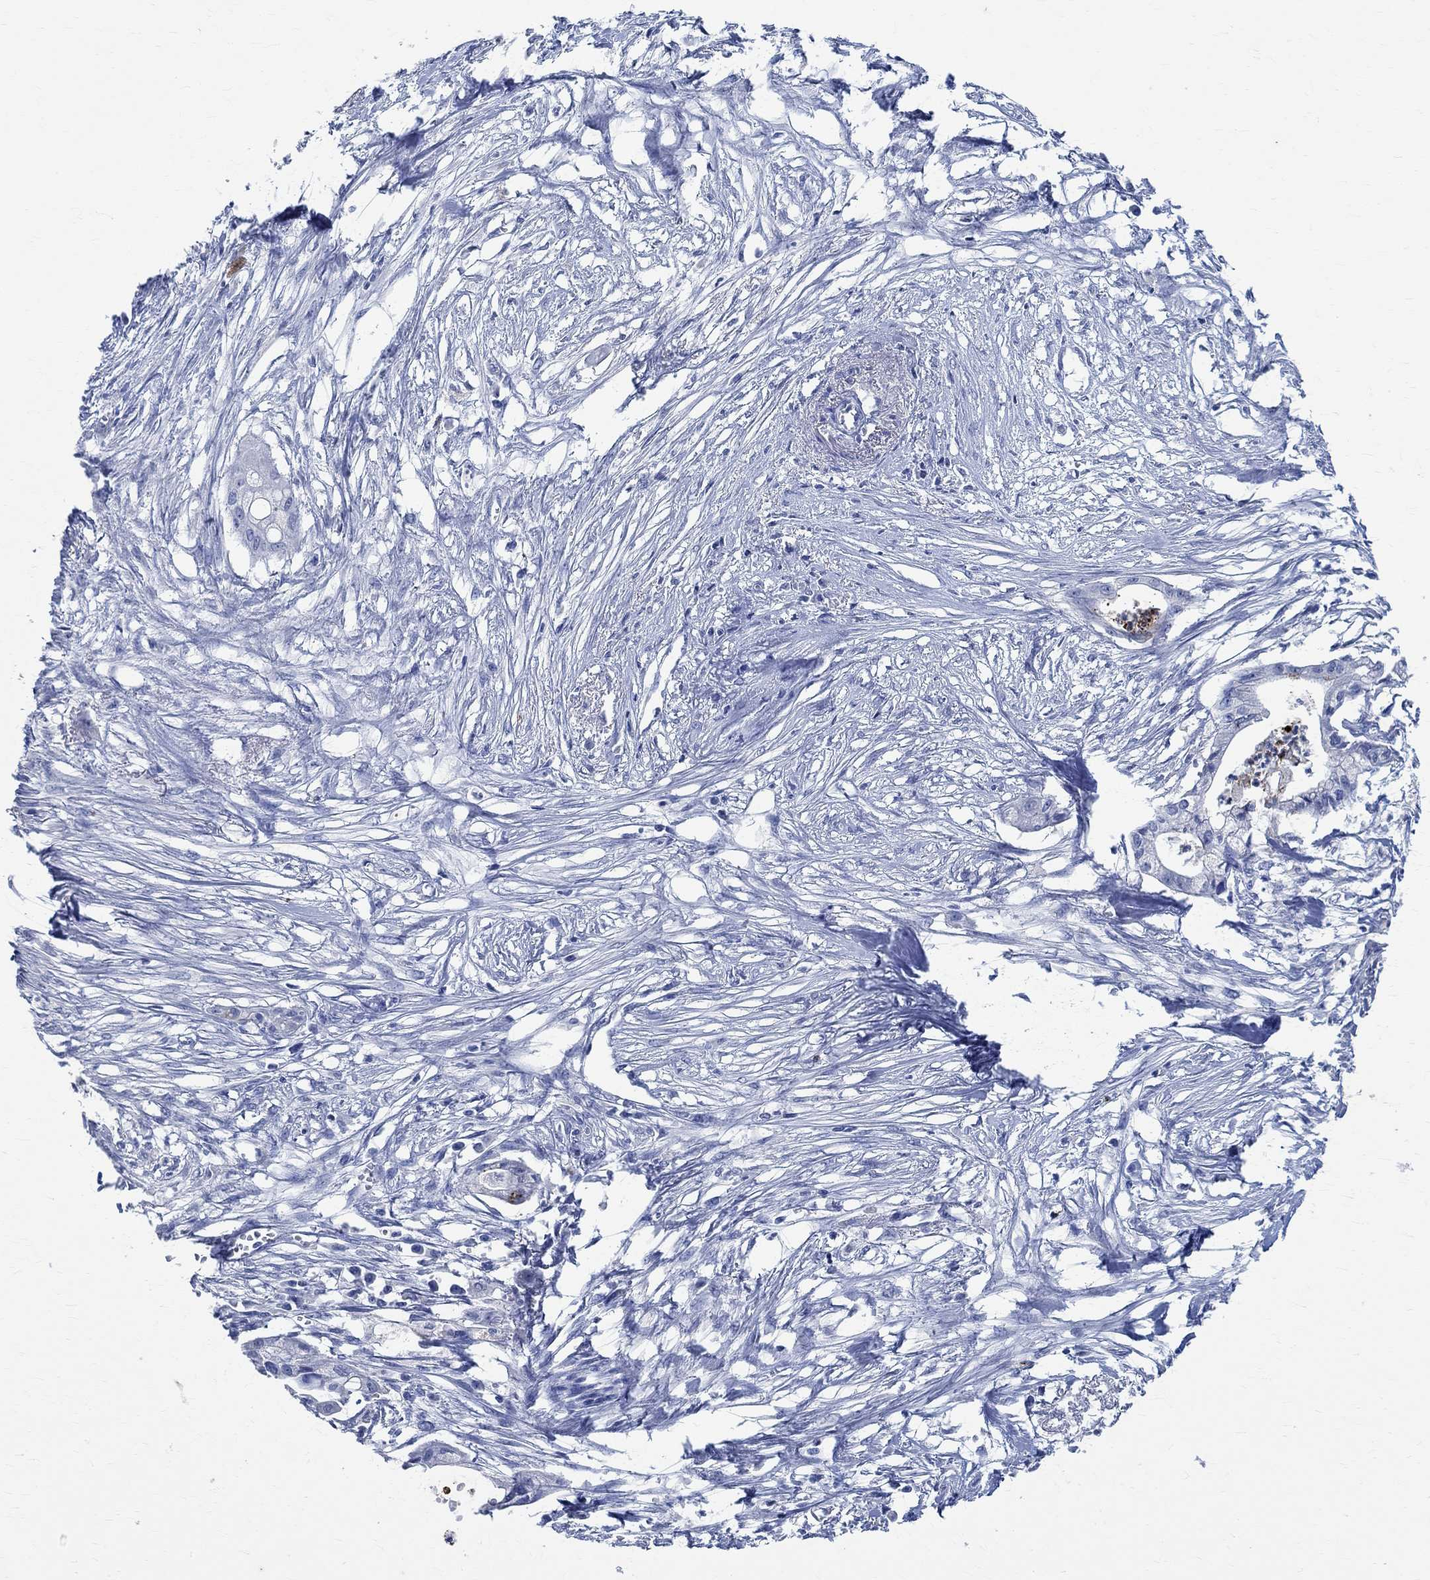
{"staining": {"intensity": "negative", "quantity": "none", "location": "none"}, "tissue": "pancreatic cancer", "cell_type": "Tumor cells", "image_type": "cancer", "snomed": [{"axis": "morphology", "description": "Normal tissue, NOS"}, {"axis": "morphology", "description": "Adenocarcinoma, NOS"}, {"axis": "topography", "description": "Pancreas"}], "caption": "DAB immunohistochemical staining of human pancreatic adenocarcinoma demonstrates no significant positivity in tumor cells.", "gene": "TMEM221", "patient": {"sex": "female", "age": 58}}